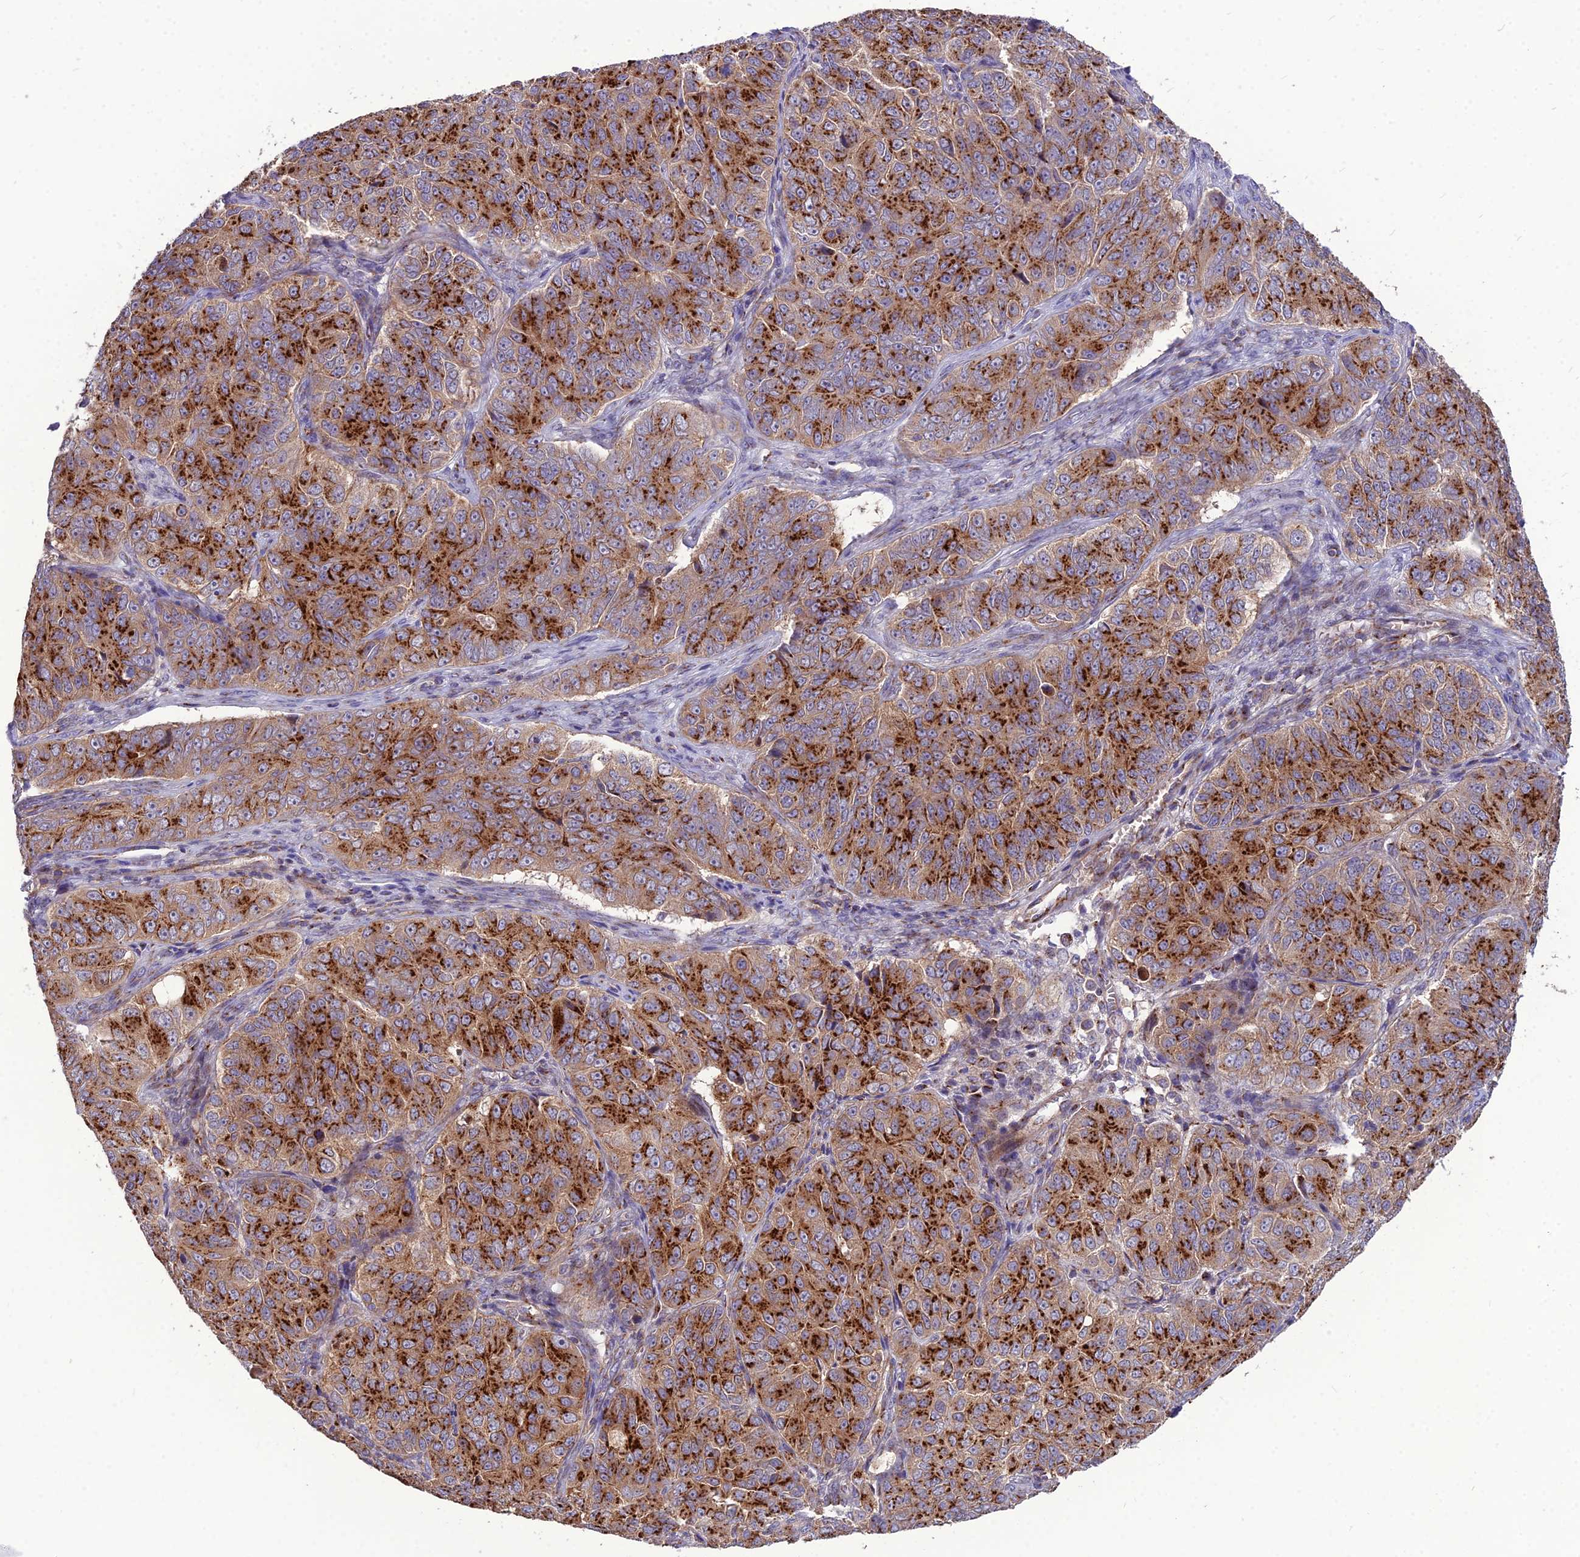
{"staining": {"intensity": "strong", "quantity": "25%-75%", "location": "cytoplasmic/membranous"}, "tissue": "ovarian cancer", "cell_type": "Tumor cells", "image_type": "cancer", "snomed": [{"axis": "morphology", "description": "Carcinoma, endometroid"}, {"axis": "topography", "description": "Ovary"}], "caption": "Tumor cells show high levels of strong cytoplasmic/membranous positivity in about 25%-75% of cells in human ovarian cancer. (DAB = brown stain, brightfield microscopy at high magnification).", "gene": "SPRYD7", "patient": {"sex": "female", "age": 51}}